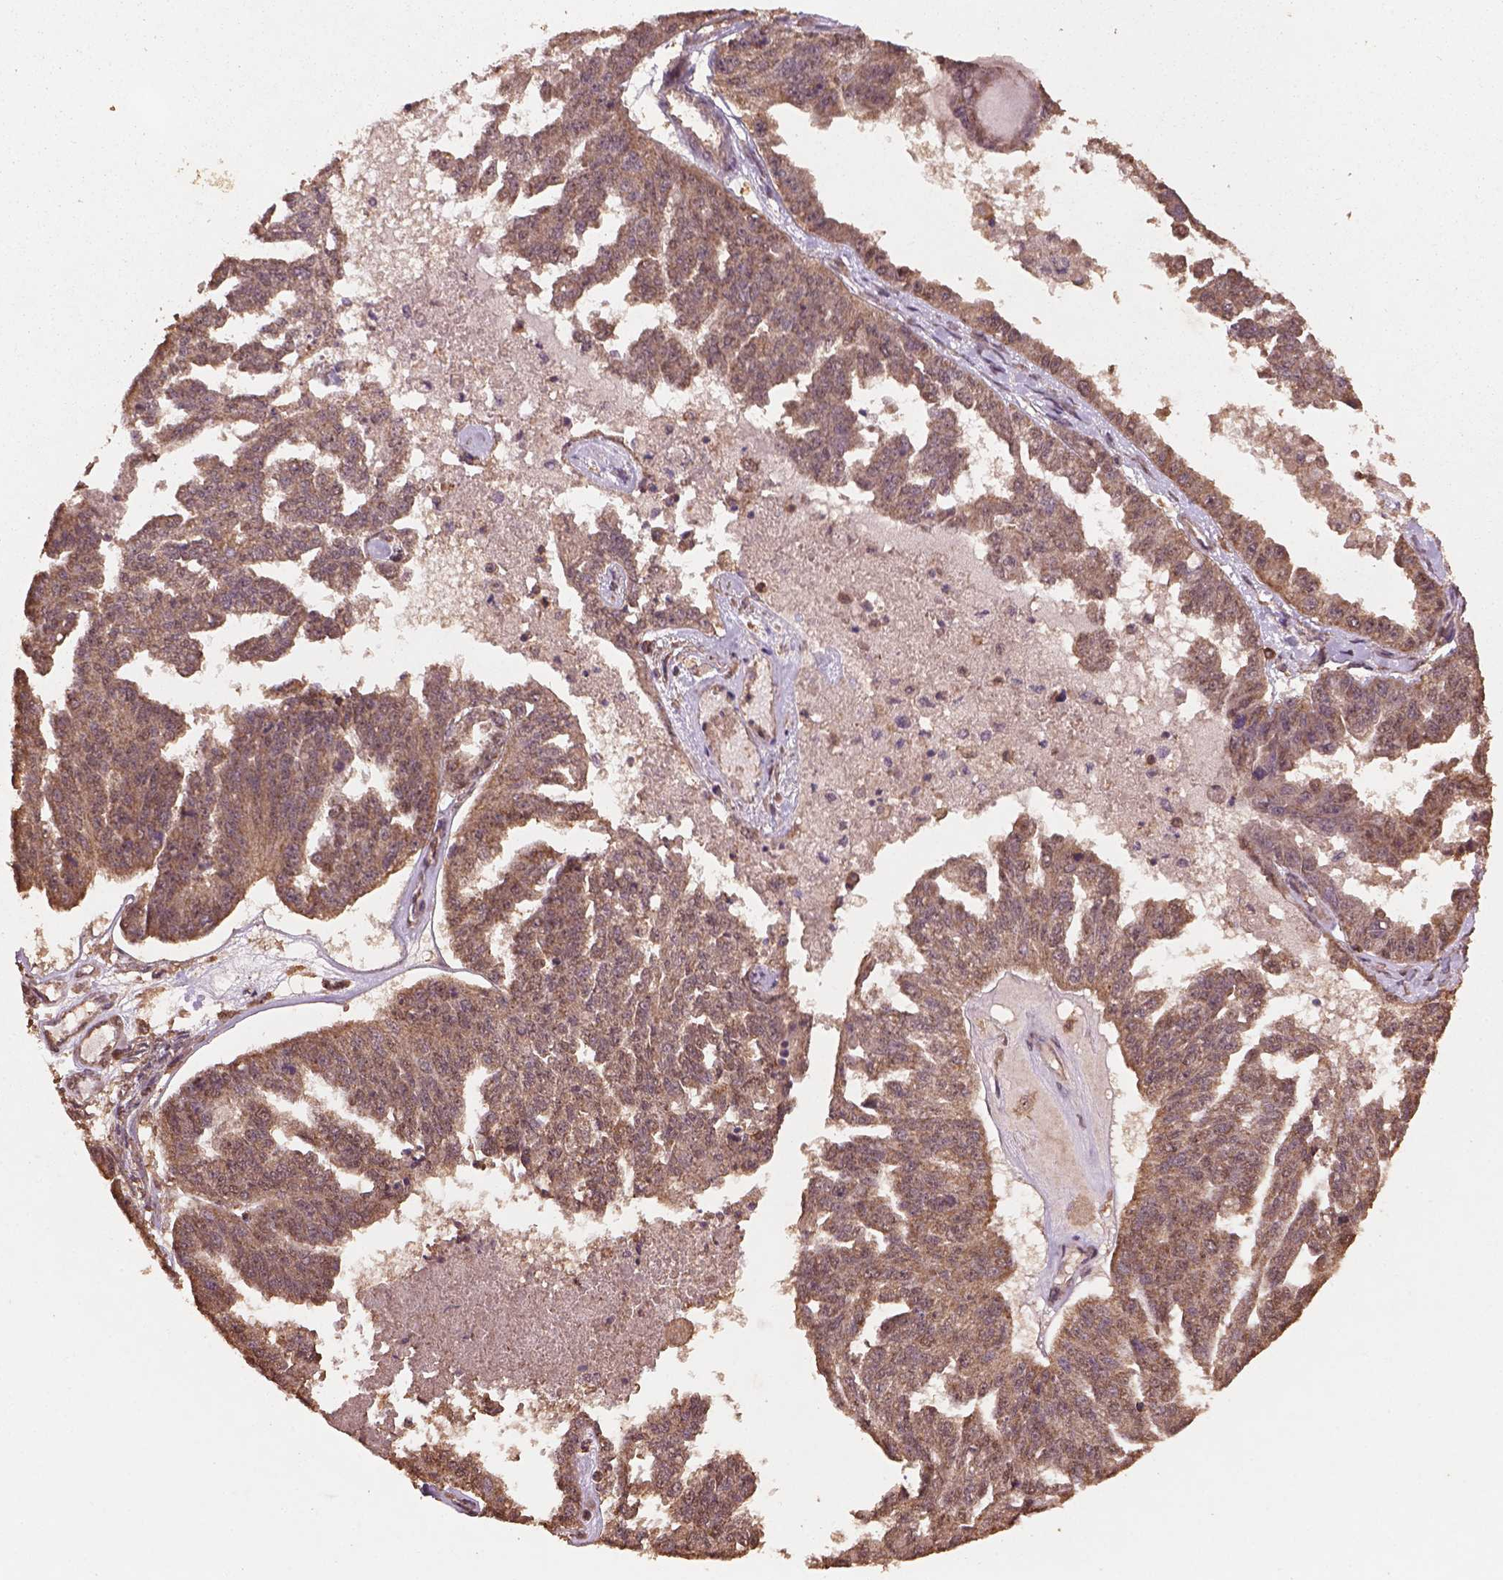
{"staining": {"intensity": "weak", "quantity": ">75%", "location": "cytoplasmic/membranous"}, "tissue": "ovarian cancer", "cell_type": "Tumor cells", "image_type": "cancer", "snomed": [{"axis": "morphology", "description": "Cystadenocarcinoma, serous, NOS"}, {"axis": "topography", "description": "Ovary"}], "caption": "Immunohistochemical staining of serous cystadenocarcinoma (ovarian) demonstrates weak cytoplasmic/membranous protein staining in approximately >75% of tumor cells.", "gene": "BABAM1", "patient": {"sex": "female", "age": 58}}